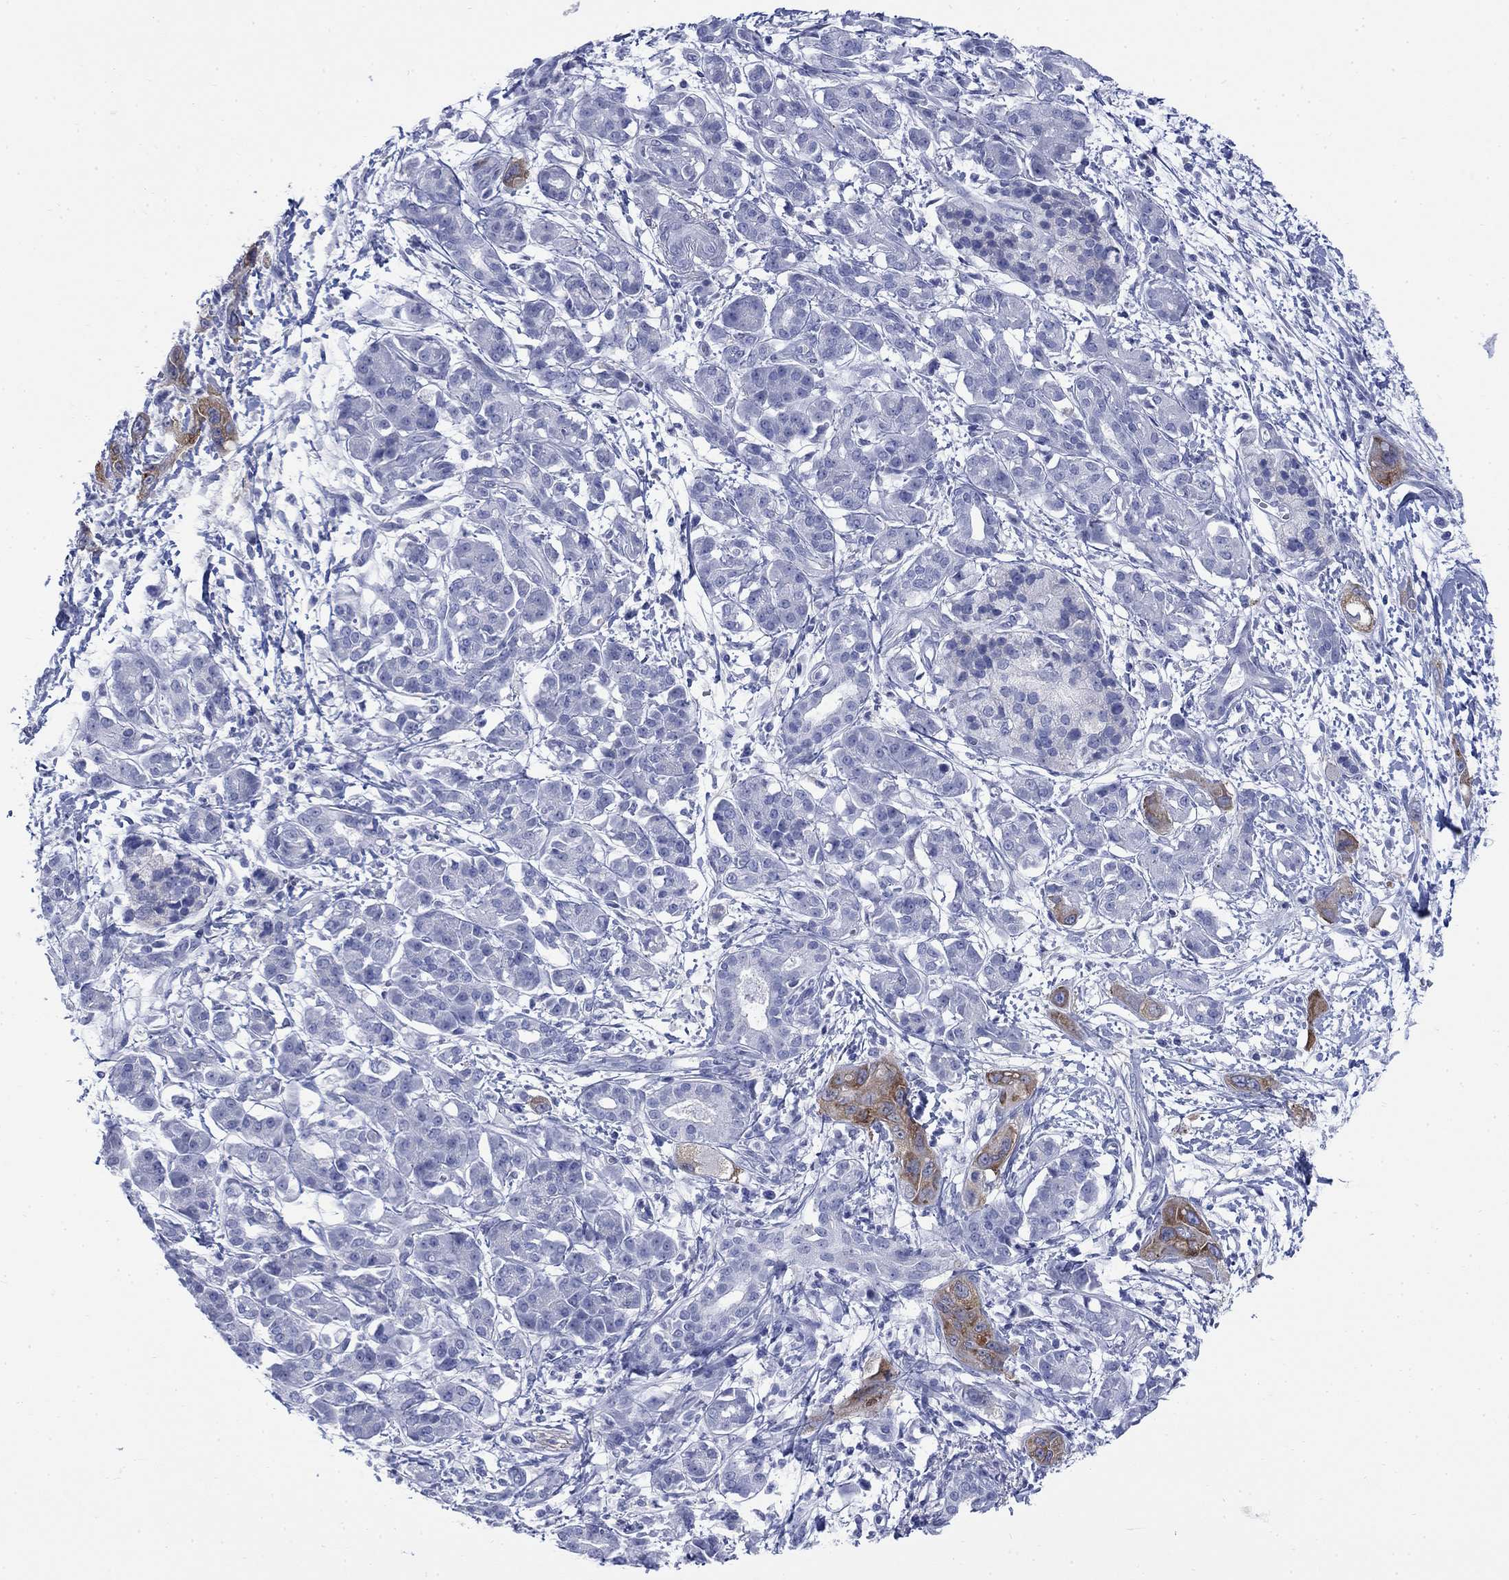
{"staining": {"intensity": "strong", "quantity": "<25%", "location": "cytoplasmic/membranous"}, "tissue": "pancreatic cancer", "cell_type": "Tumor cells", "image_type": "cancer", "snomed": [{"axis": "morphology", "description": "Adenocarcinoma, NOS"}, {"axis": "topography", "description": "Pancreas"}], "caption": "Immunohistochemical staining of human adenocarcinoma (pancreatic) shows medium levels of strong cytoplasmic/membranous protein positivity in about <25% of tumor cells.", "gene": "IGF2BP3", "patient": {"sex": "male", "age": 72}}